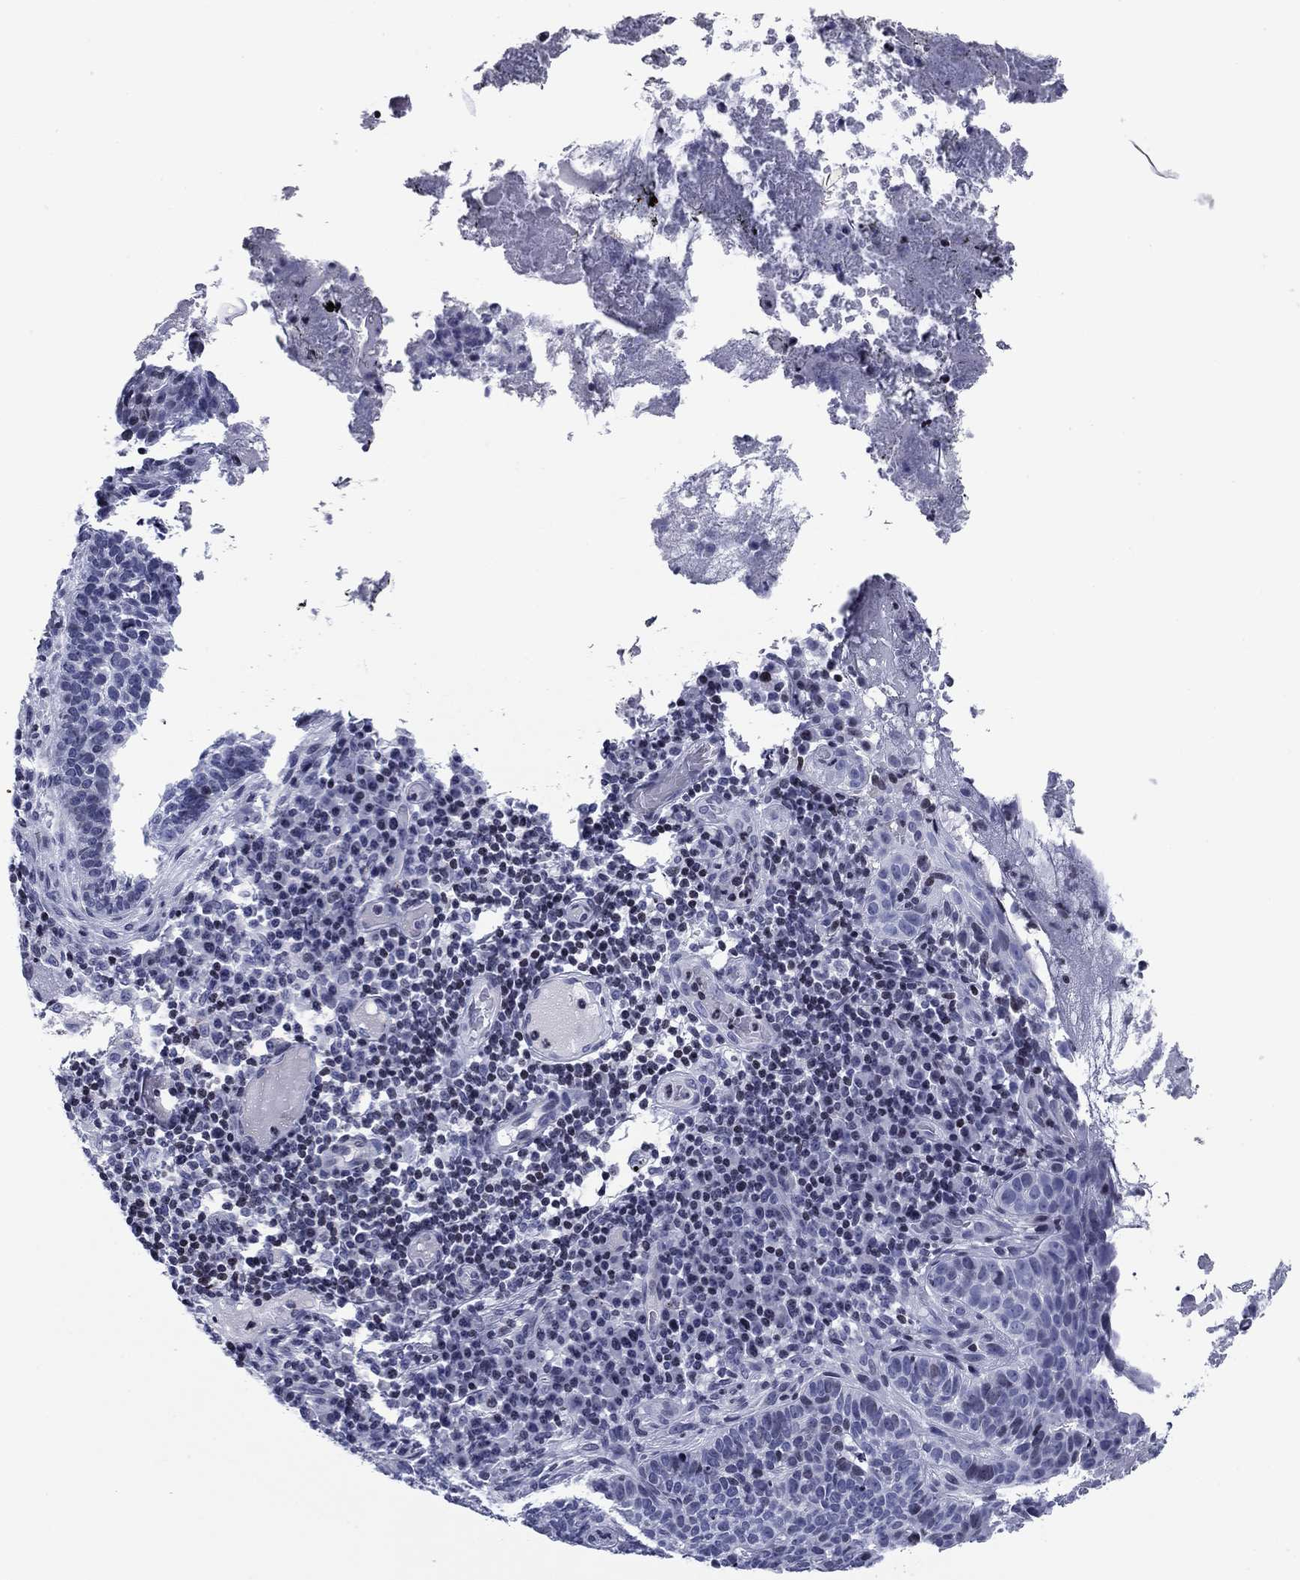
{"staining": {"intensity": "negative", "quantity": "none", "location": "none"}, "tissue": "skin cancer", "cell_type": "Tumor cells", "image_type": "cancer", "snomed": [{"axis": "morphology", "description": "Basal cell carcinoma"}, {"axis": "topography", "description": "Skin"}], "caption": "Protein analysis of basal cell carcinoma (skin) reveals no significant expression in tumor cells.", "gene": "CCDC144A", "patient": {"sex": "female", "age": 69}}